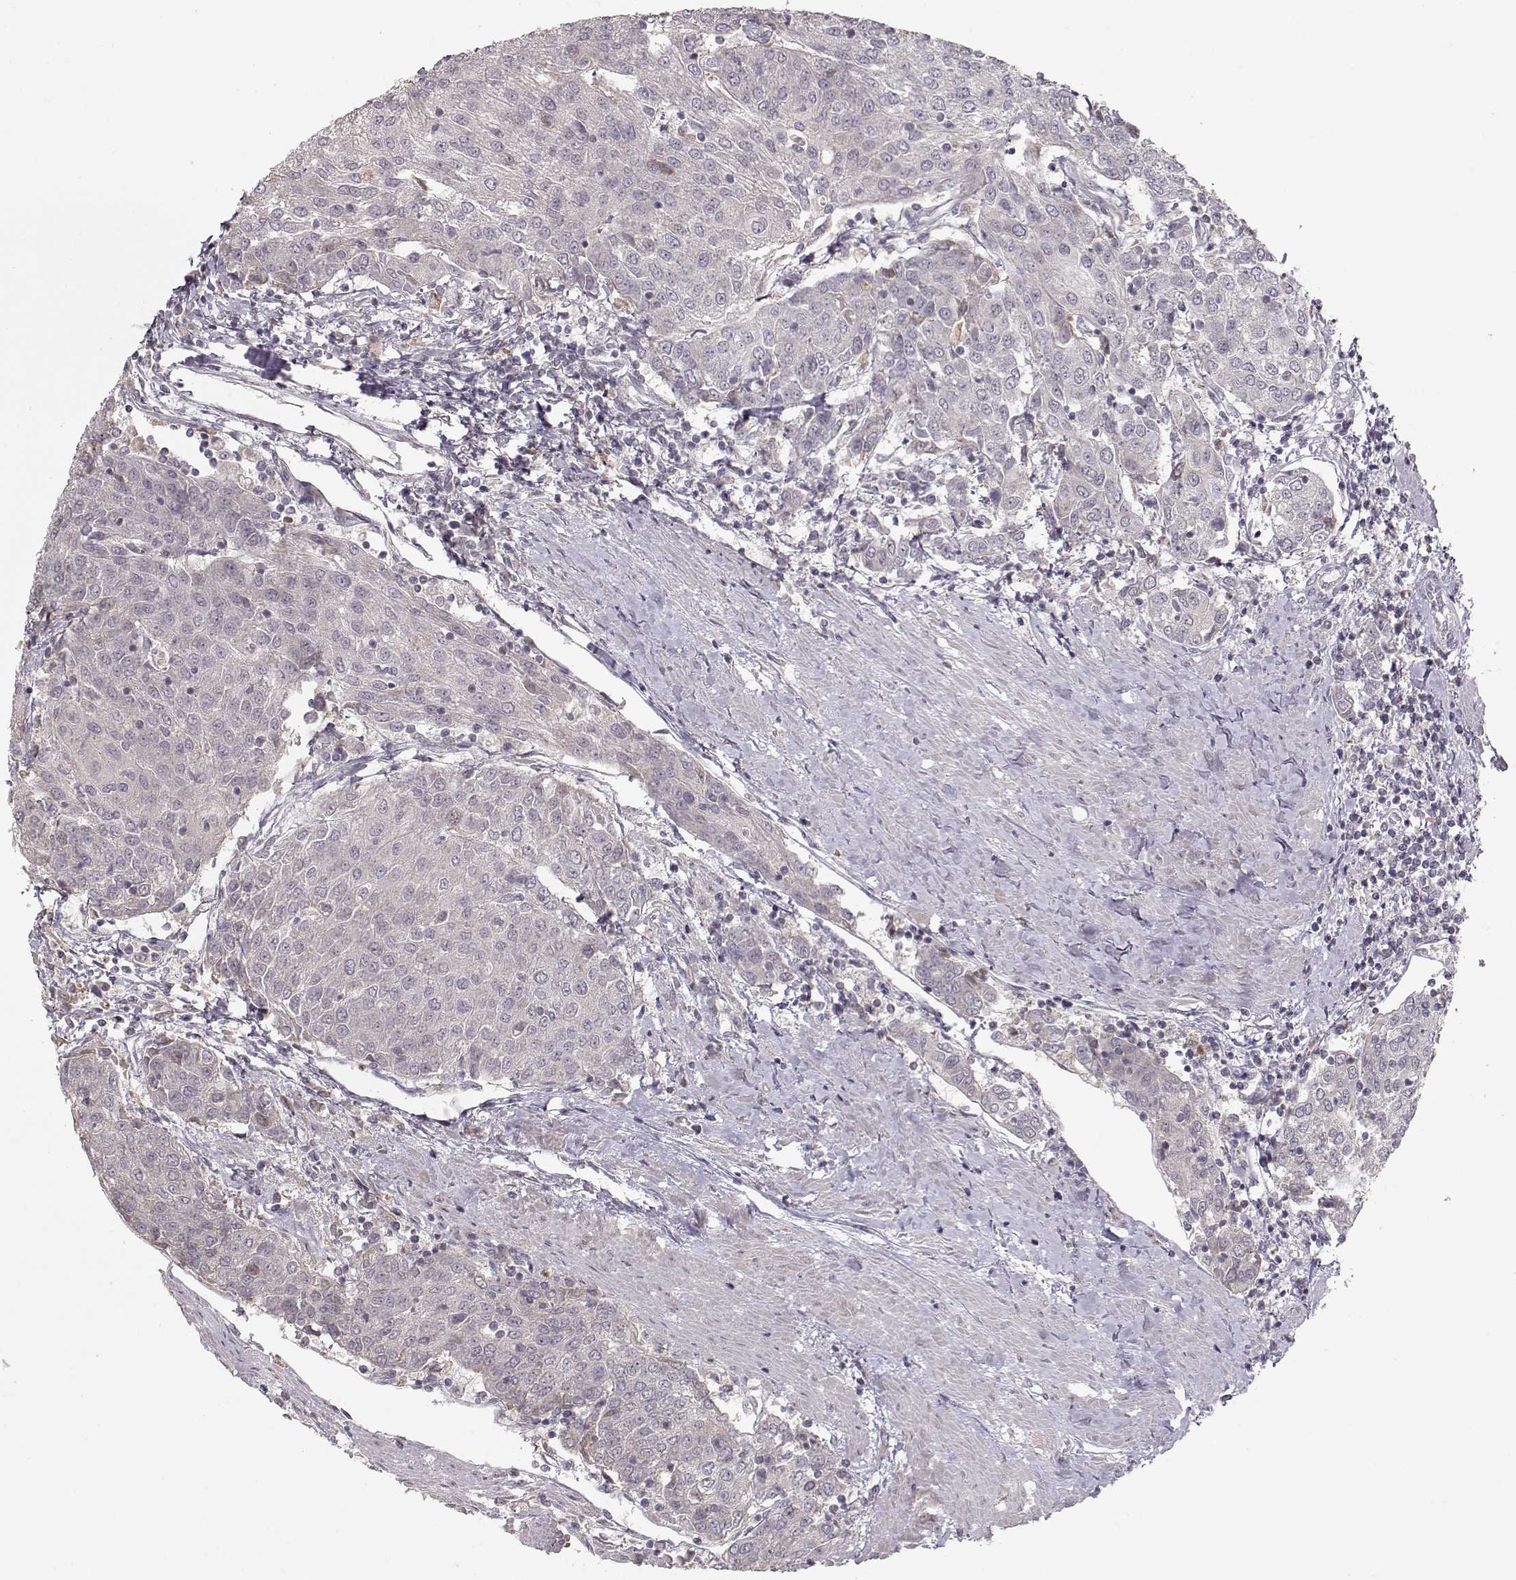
{"staining": {"intensity": "negative", "quantity": "none", "location": "none"}, "tissue": "urothelial cancer", "cell_type": "Tumor cells", "image_type": "cancer", "snomed": [{"axis": "morphology", "description": "Urothelial carcinoma, High grade"}, {"axis": "topography", "description": "Urinary bladder"}], "caption": "This photomicrograph is of high-grade urothelial carcinoma stained with IHC to label a protein in brown with the nuclei are counter-stained blue. There is no expression in tumor cells.", "gene": "PNMT", "patient": {"sex": "female", "age": 85}}